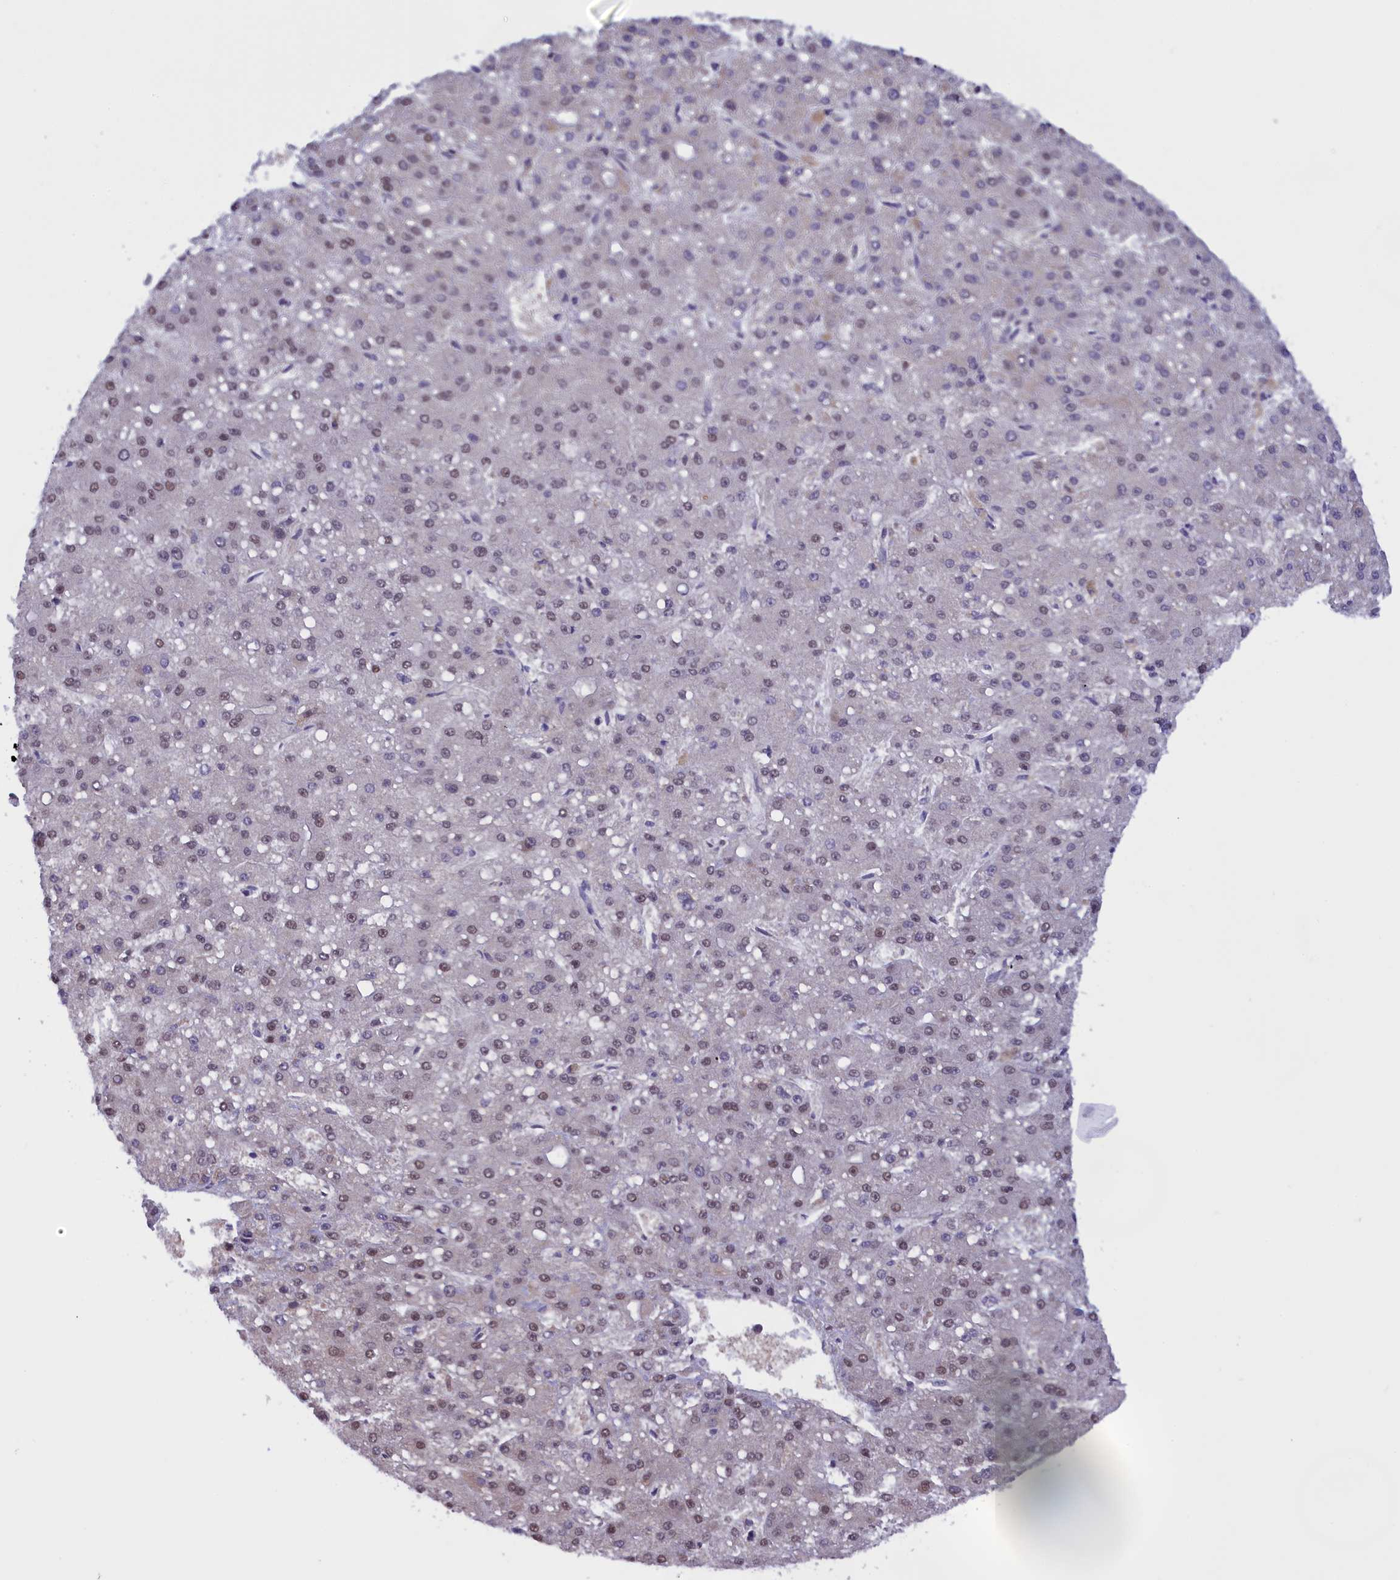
{"staining": {"intensity": "weak", "quantity": "25%-75%", "location": "nuclear"}, "tissue": "liver cancer", "cell_type": "Tumor cells", "image_type": "cancer", "snomed": [{"axis": "morphology", "description": "Carcinoma, Hepatocellular, NOS"}, {"axis": "topography", "description": "Liver"}], "caption": "Hepatocellular carcinoma (liver) stained with a brown dye displays weak nuclear positive staining in approximately 25%-75% of tumor cells.", "gene": "IZUMO2", "patient": {"sex": "male", "age": 67}}